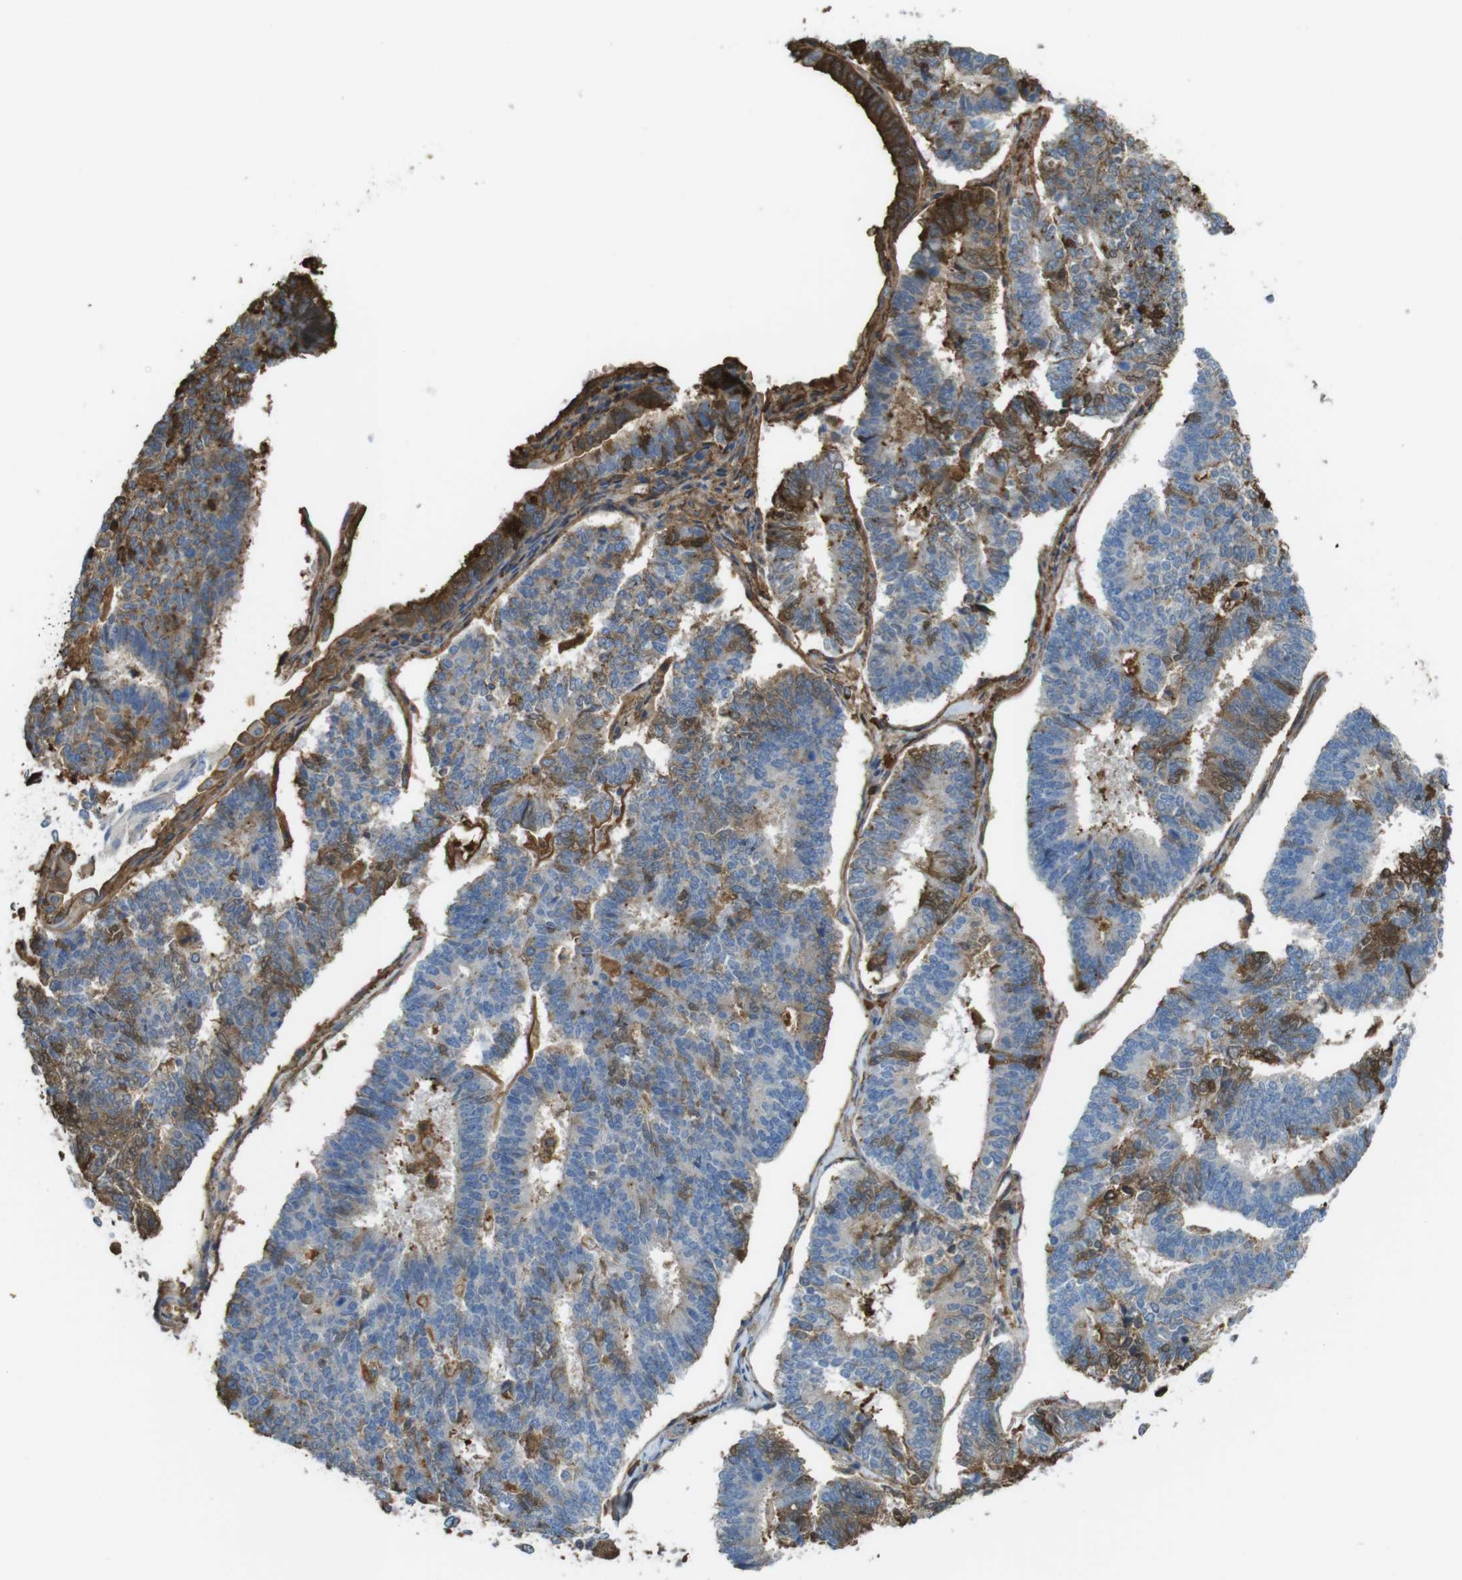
{"staining": {"intensity": "moderate", "quantity": "<25%", "location": "cytoplasmic/membranous"}, "tissue": "endometrial cancer", "cell_type": "Tumor cells", "image_type": "cancer", "snomed": [{"axis": "morphology", "description": "Adenocarcinoma, NOS"}, {"axis": "topography", "description": "Endometrium"}], "caption": "Endometrial adenocarcinoma stained with immunohistochemistry (IHC) displays moderate cytoplasmic/membranous positivity in about <25% of tumor cells.", "gene": "LTBP4", "patient": {"sex": "female", "age": 70}}